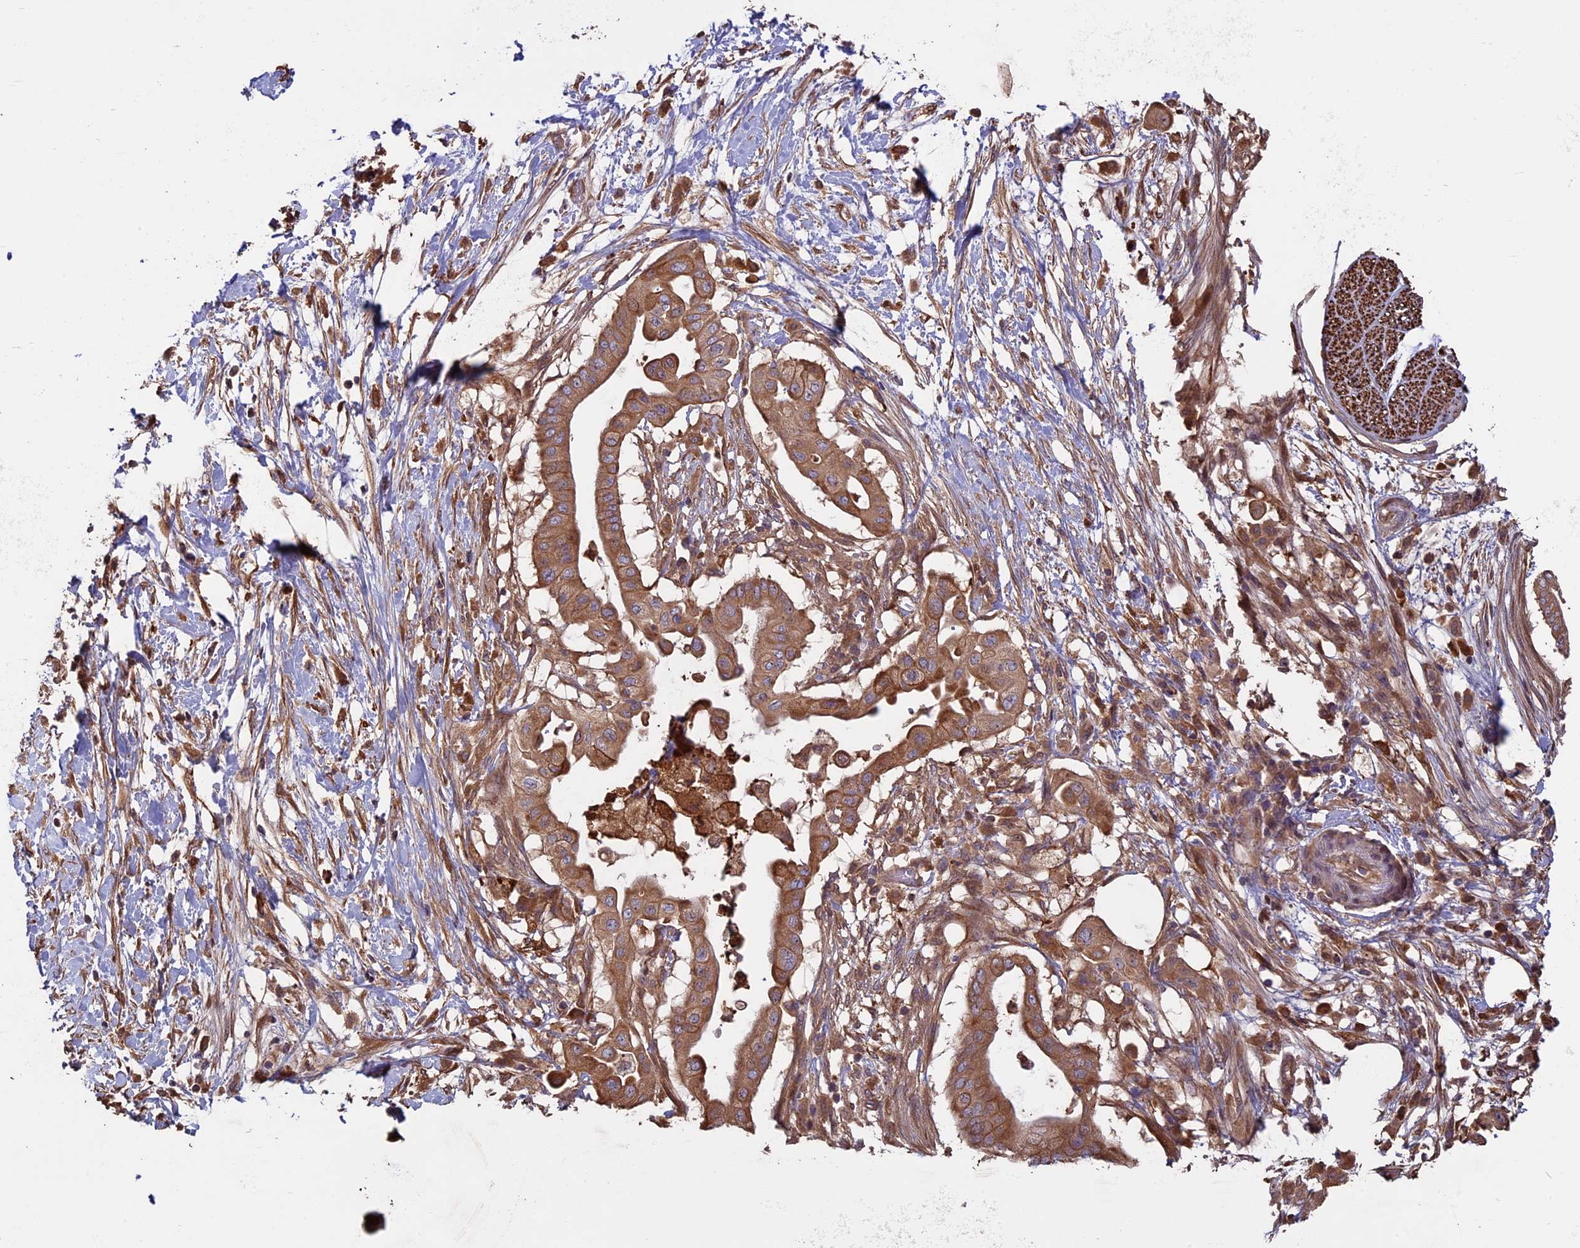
{"staining": {"intensity": "moderate", "quantity": ">75%", "location": "cytoplasmic/membranous"}, "tissue": "pancreatic cancer", "cell_type": "Tumor cells", "image_type": "cancer", "snomed": [{"axis": "morphology", "description": "Adenocarcinoma, NOS"}, {"axis": "topography", "description": "Pancreas"}], "caption": "Immunohistochemistry image of adenocarcinoma (pancreatic) stained for a protein (brown), which reveals medium levels of moderate cytoplasmic/membranous expression in approximately >75% of tumor cells.", "gene": "VWA3A", "patient": {"sex": "male", "age": 68}}